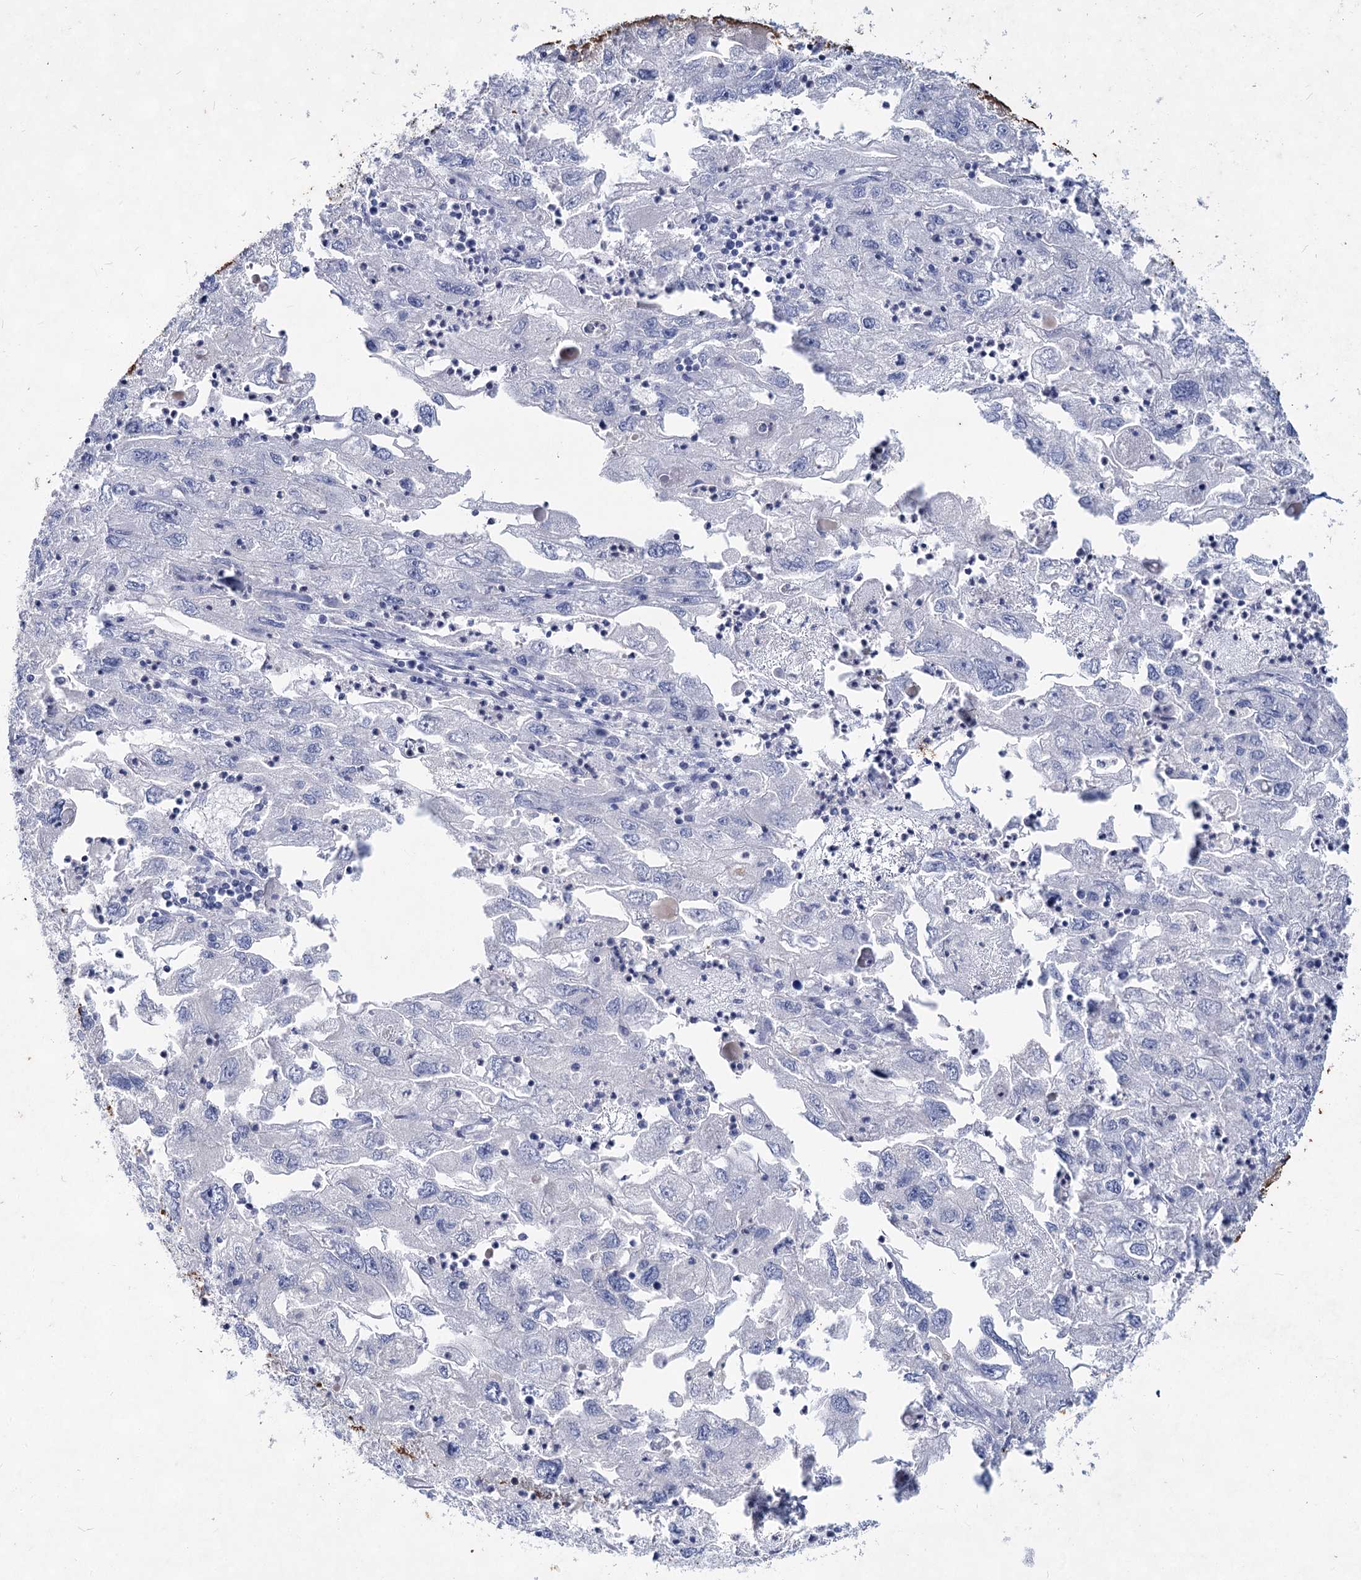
{"staining": {"intensity": "negative", "quantity": "none", "location": "none"}, "tissue": "endometrial cancer", "cell_type": "Tumor cells", "image_type": "cancer", "snomed": [{"axis": "morphology", "description": "Adenocarcinoma, NOS"}, {"axis": "topography", "description": "Endometrium"}], "caption": "Immunohistochemical staining of human adenocarcinoma (endometrial) exhibits no significant positivity in tumor cells.", "gene": "CCDC73", "patient": {"sex": "female", "age": 49}}